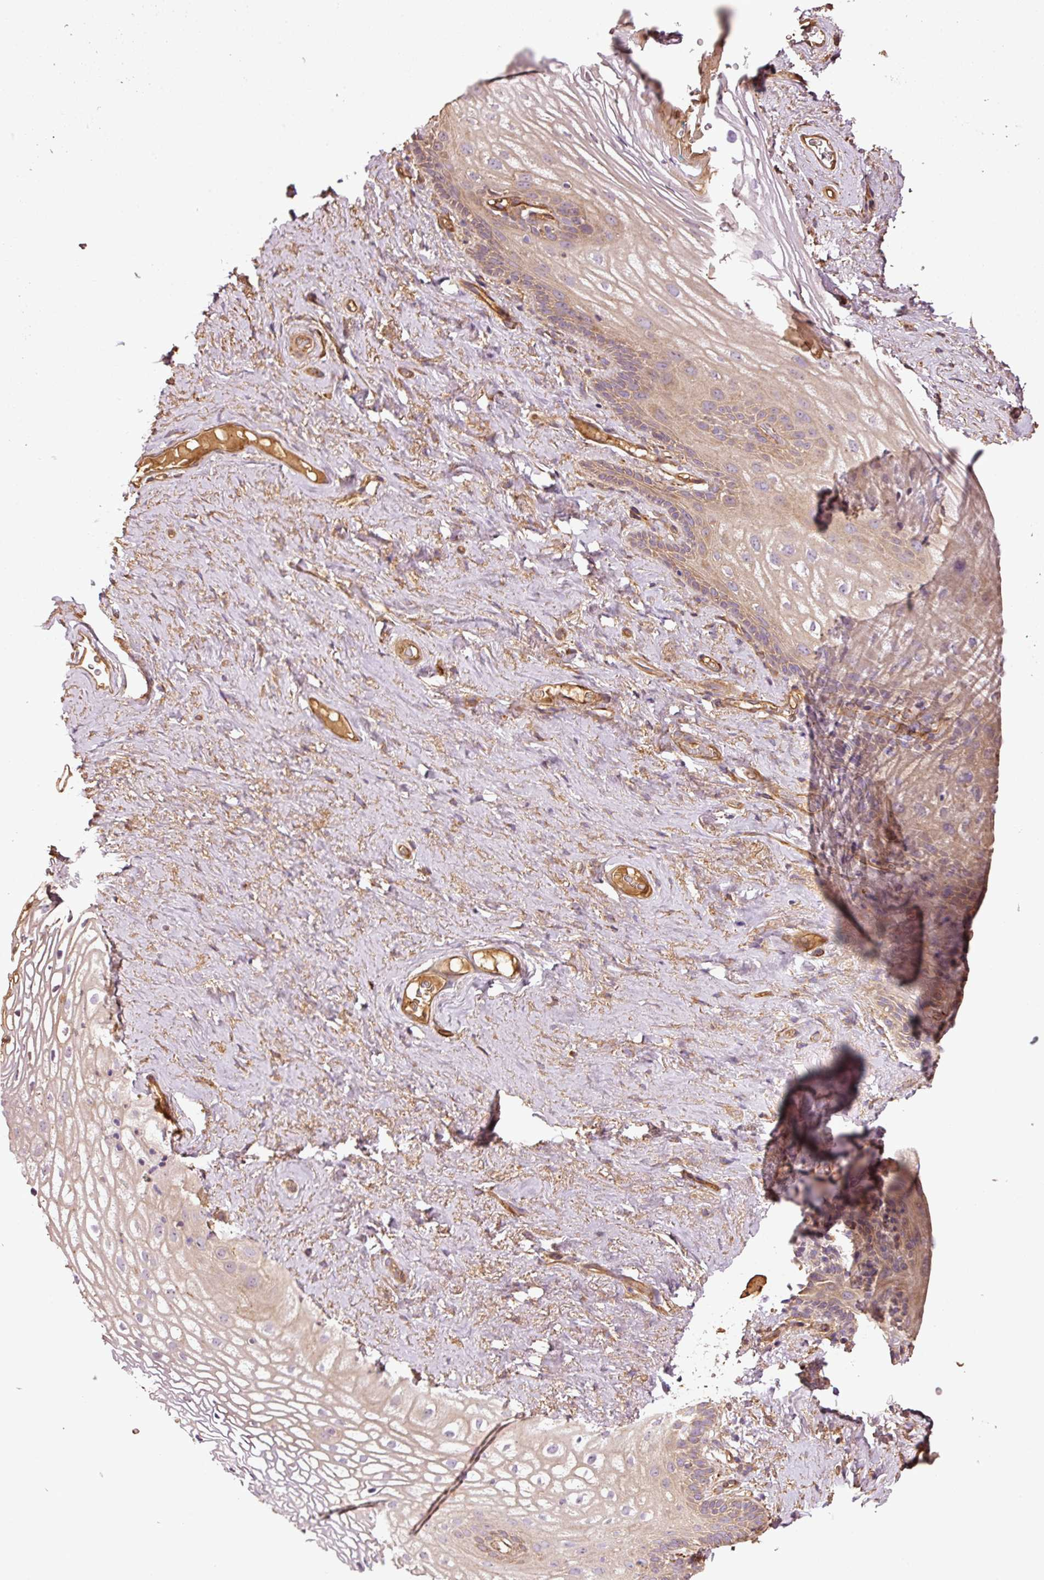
{"staining": {"intensity": "weak", "quantity": ">75%", "location": "cytoplasmic/membranous"}, "tissue": "vagina", "cell_type": "Squamous epithelial cells", "image_type": "normal", "snomed": [{"axis": "morphology", "description": "Normal tissue, NOS"}, {"axis": "topography", "description": "Vagina"}, {"axis": "topography", "description": "Peripheral nerve tissue"}], "caption": "Vagina stained with immunohistochemistry (IHC) demonstrates weak cytoplasmic/membranous staining in approximately >75% of squamous epithelial cells.", "gene": "NID2", "patient": {"sex": "female", "age": 71}}